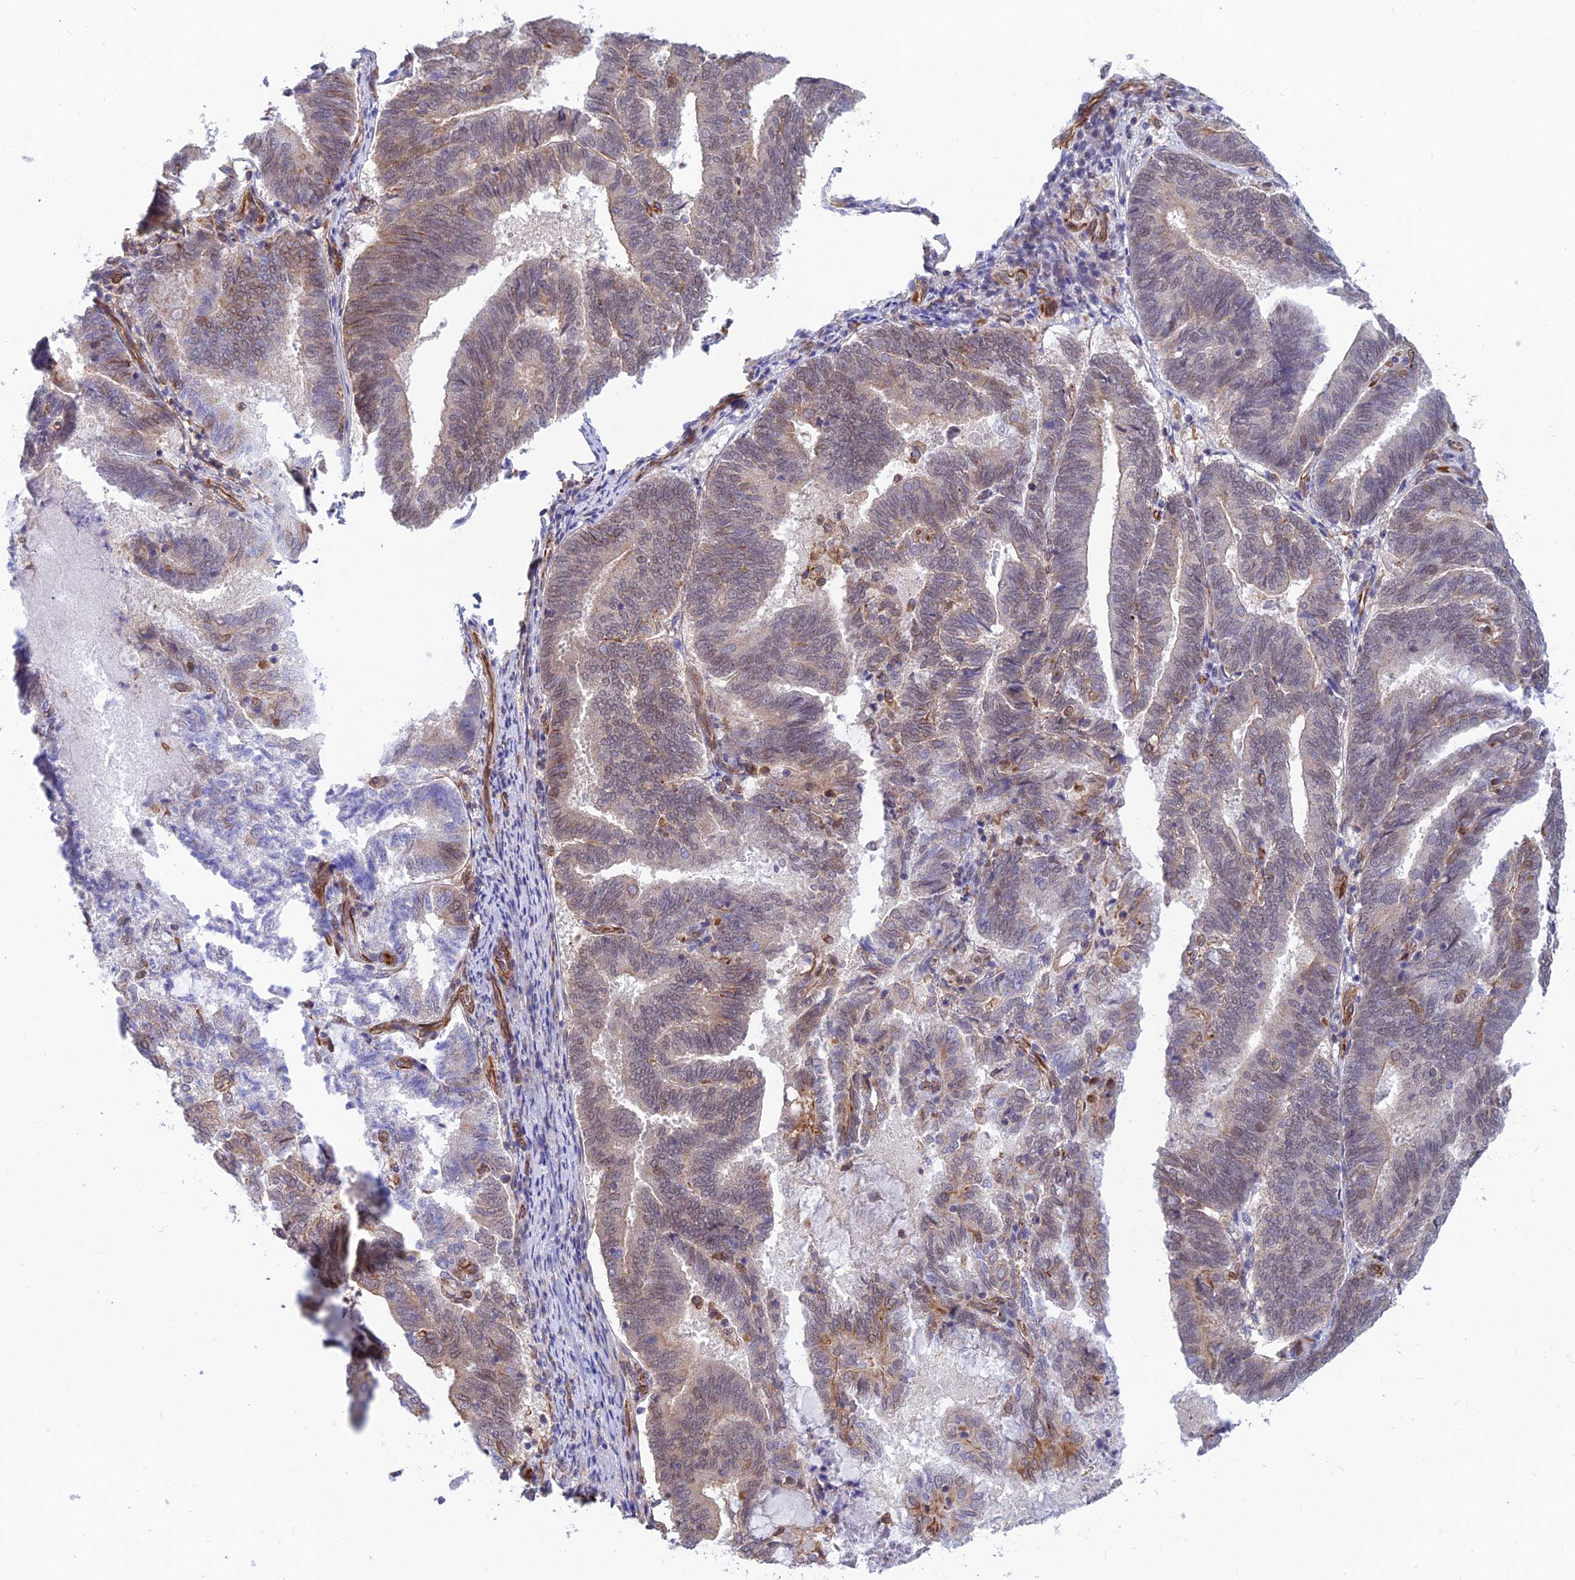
{"staining": {"intensity": "weak", "quantity": "25%-75%", "location": "cytoplasmic/membranous,nuclear"}, "tissue": "endometrial cancer", "cell_type": "Tumor cells", "image_type": "cancer", "snomed": [{"axis": "morphology", "description": "Adenocarcinoma, NOS"}, {"axis": "topography", "description": "Endometrium"}], "caption": "Immunohistochemistry (DAB) staining of endometrial adenocarcinoma exhibits weak cytoplasmic/membranous and nuclear protein expression in approximately 25%-75% of tumor cells.", "gene": "PAGR1", "patient": {"sex": "female", "age": 80}}